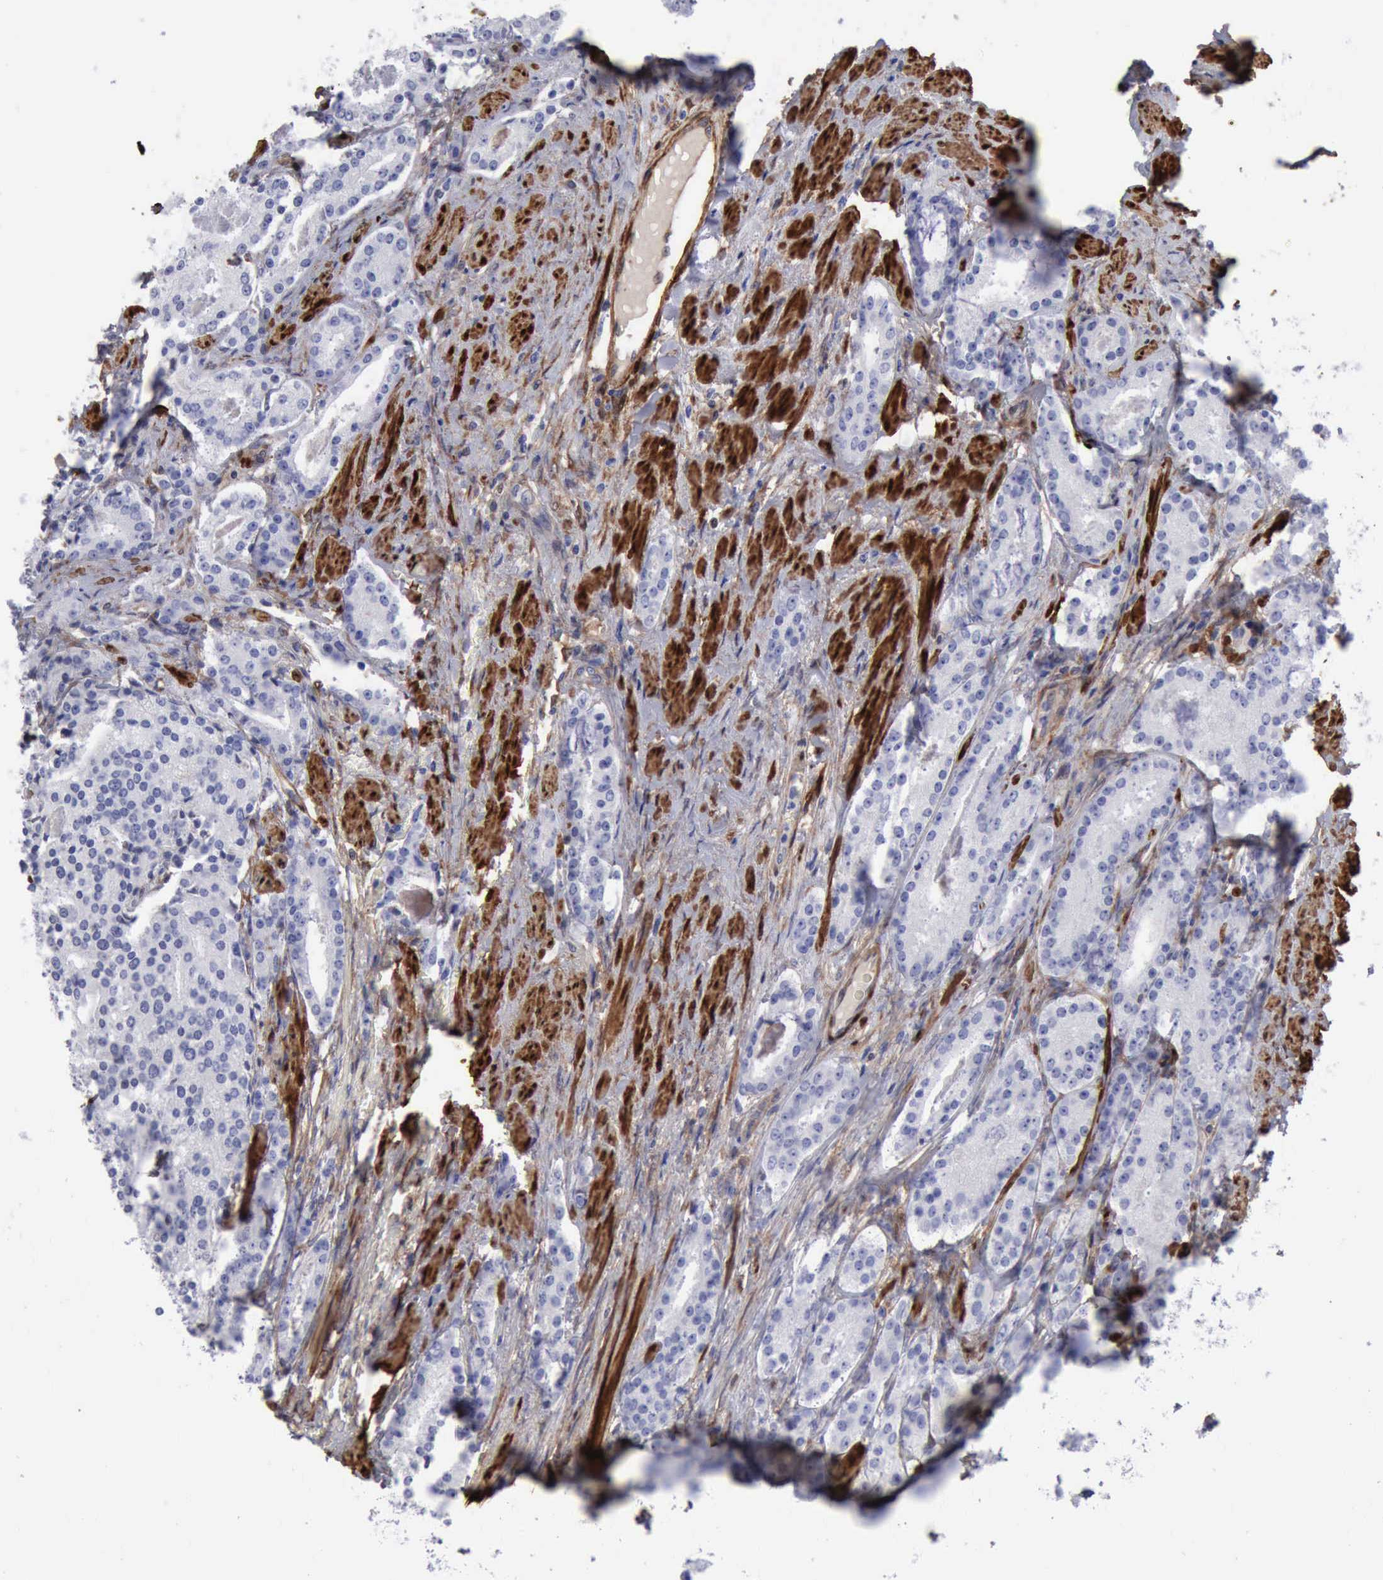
{"staining": {"intensity": "negative", "quantity": "none", "location": "none"}, "tissue": "prostate cancer", "cell_type": "Tumor cells", "image_type": "cancer", "snomed": [{"axis": "morphology", "description": "Adenocarcinoma, Medium grade"}, {"axis": "topography", "description": "Prostate"}], "caption": "Tumor cells show no significant protein staining in medium-grade adenocarcinoma (prostate).", "gene": "FHL1", "patient": {"sex": "male", "age": 72}}